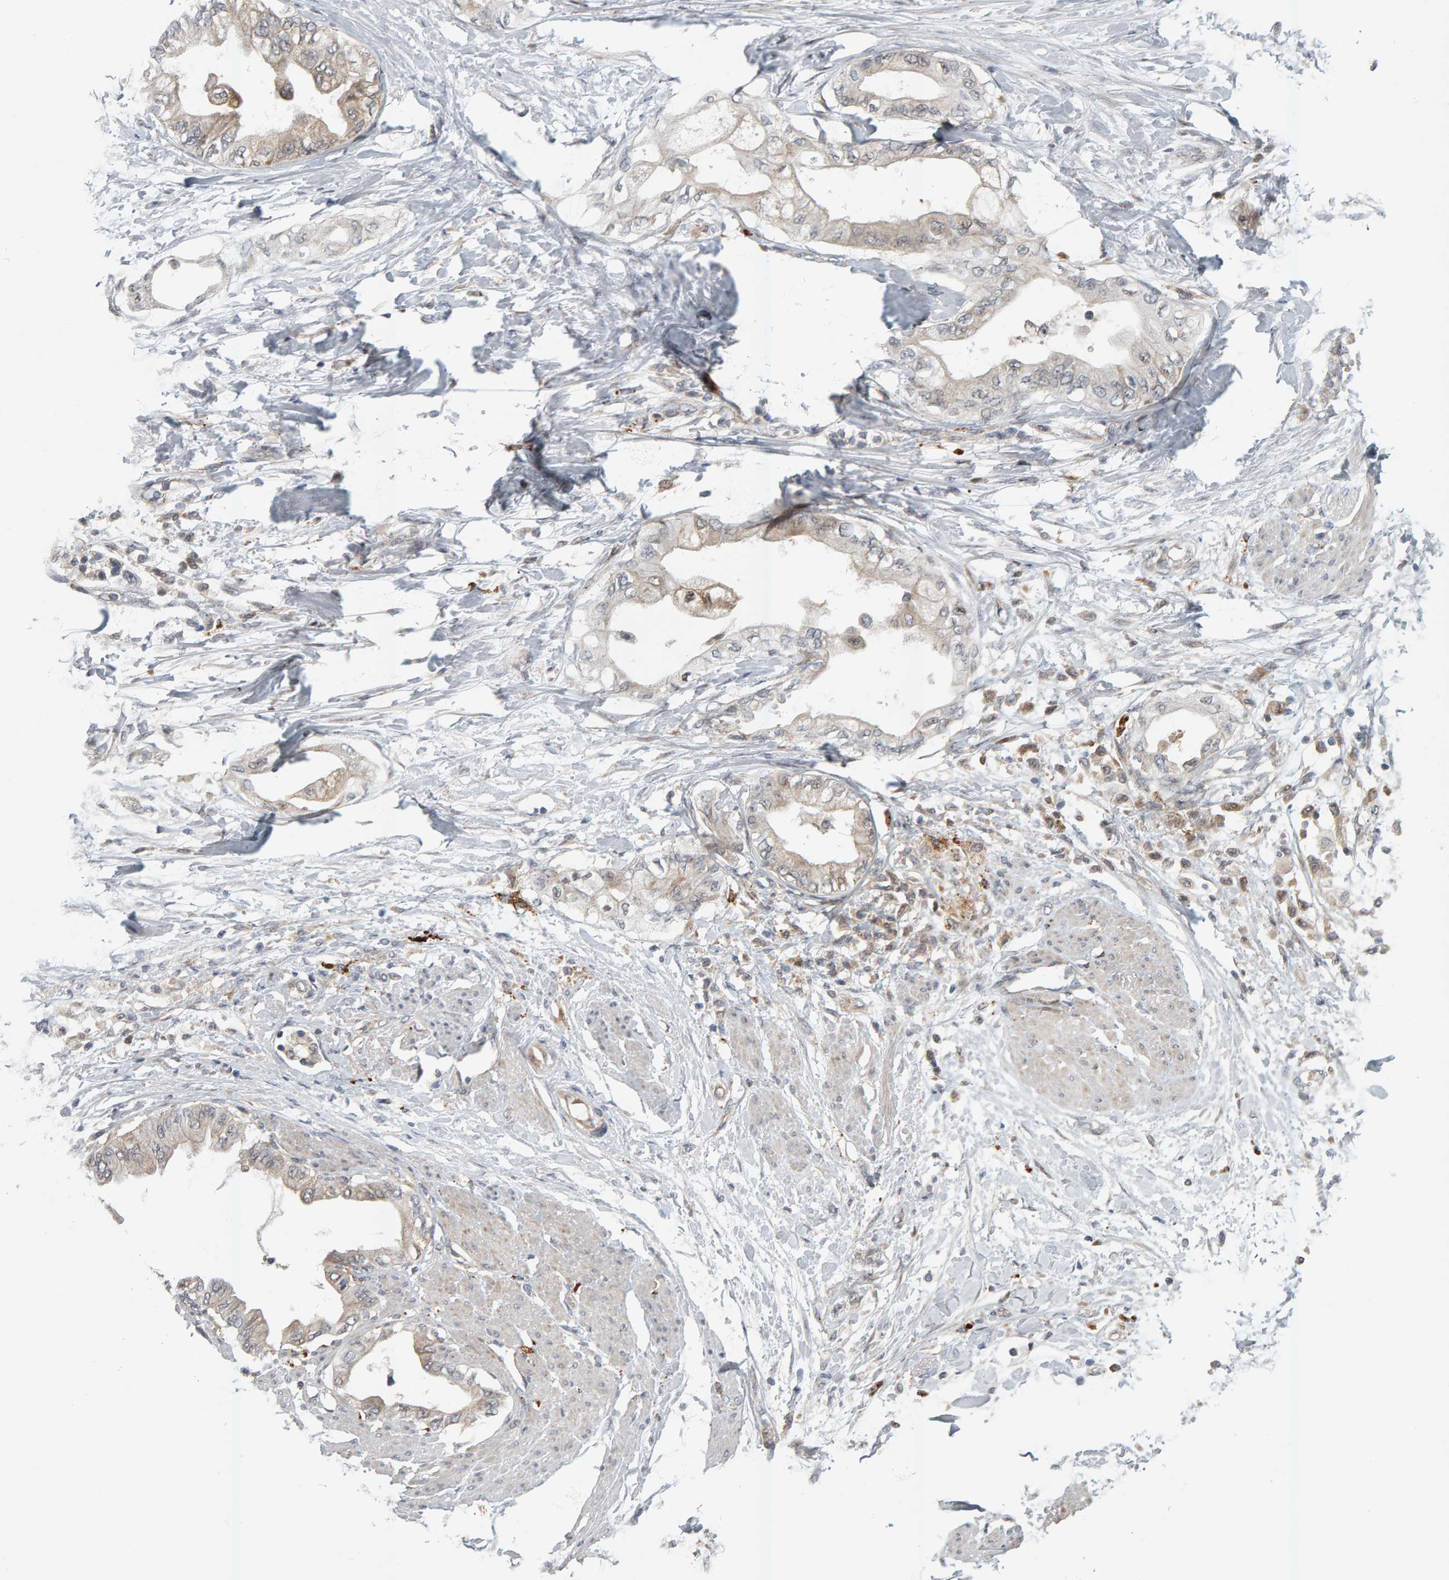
{"staining": {"intensity": "weak", "quantity": ">75%", "location": "cytoplasmic/membranous"}, "tissue": "pancreatic cancer", "cell_type": "Tumor cells", "image_type": "cancer", "snomed": [{"axis": "morphology", "description": "Normal tissue, NOS"}, {"axis": "morphology", "description": "Adenocarcinoma, NOS"}, {"axis": "topography", "description": "Pancreas"}, {"axis": "topography", "description": "Duodenum"}], "caption": "The micrograph displays immunohistochemical staining of pancreatic cancer. There is weak cytoplasmic/membranous positivity is present in approximately >75% of tumor cells.", "gene": "ZNF160", "patient": {"sex": "female", "age": 60}}